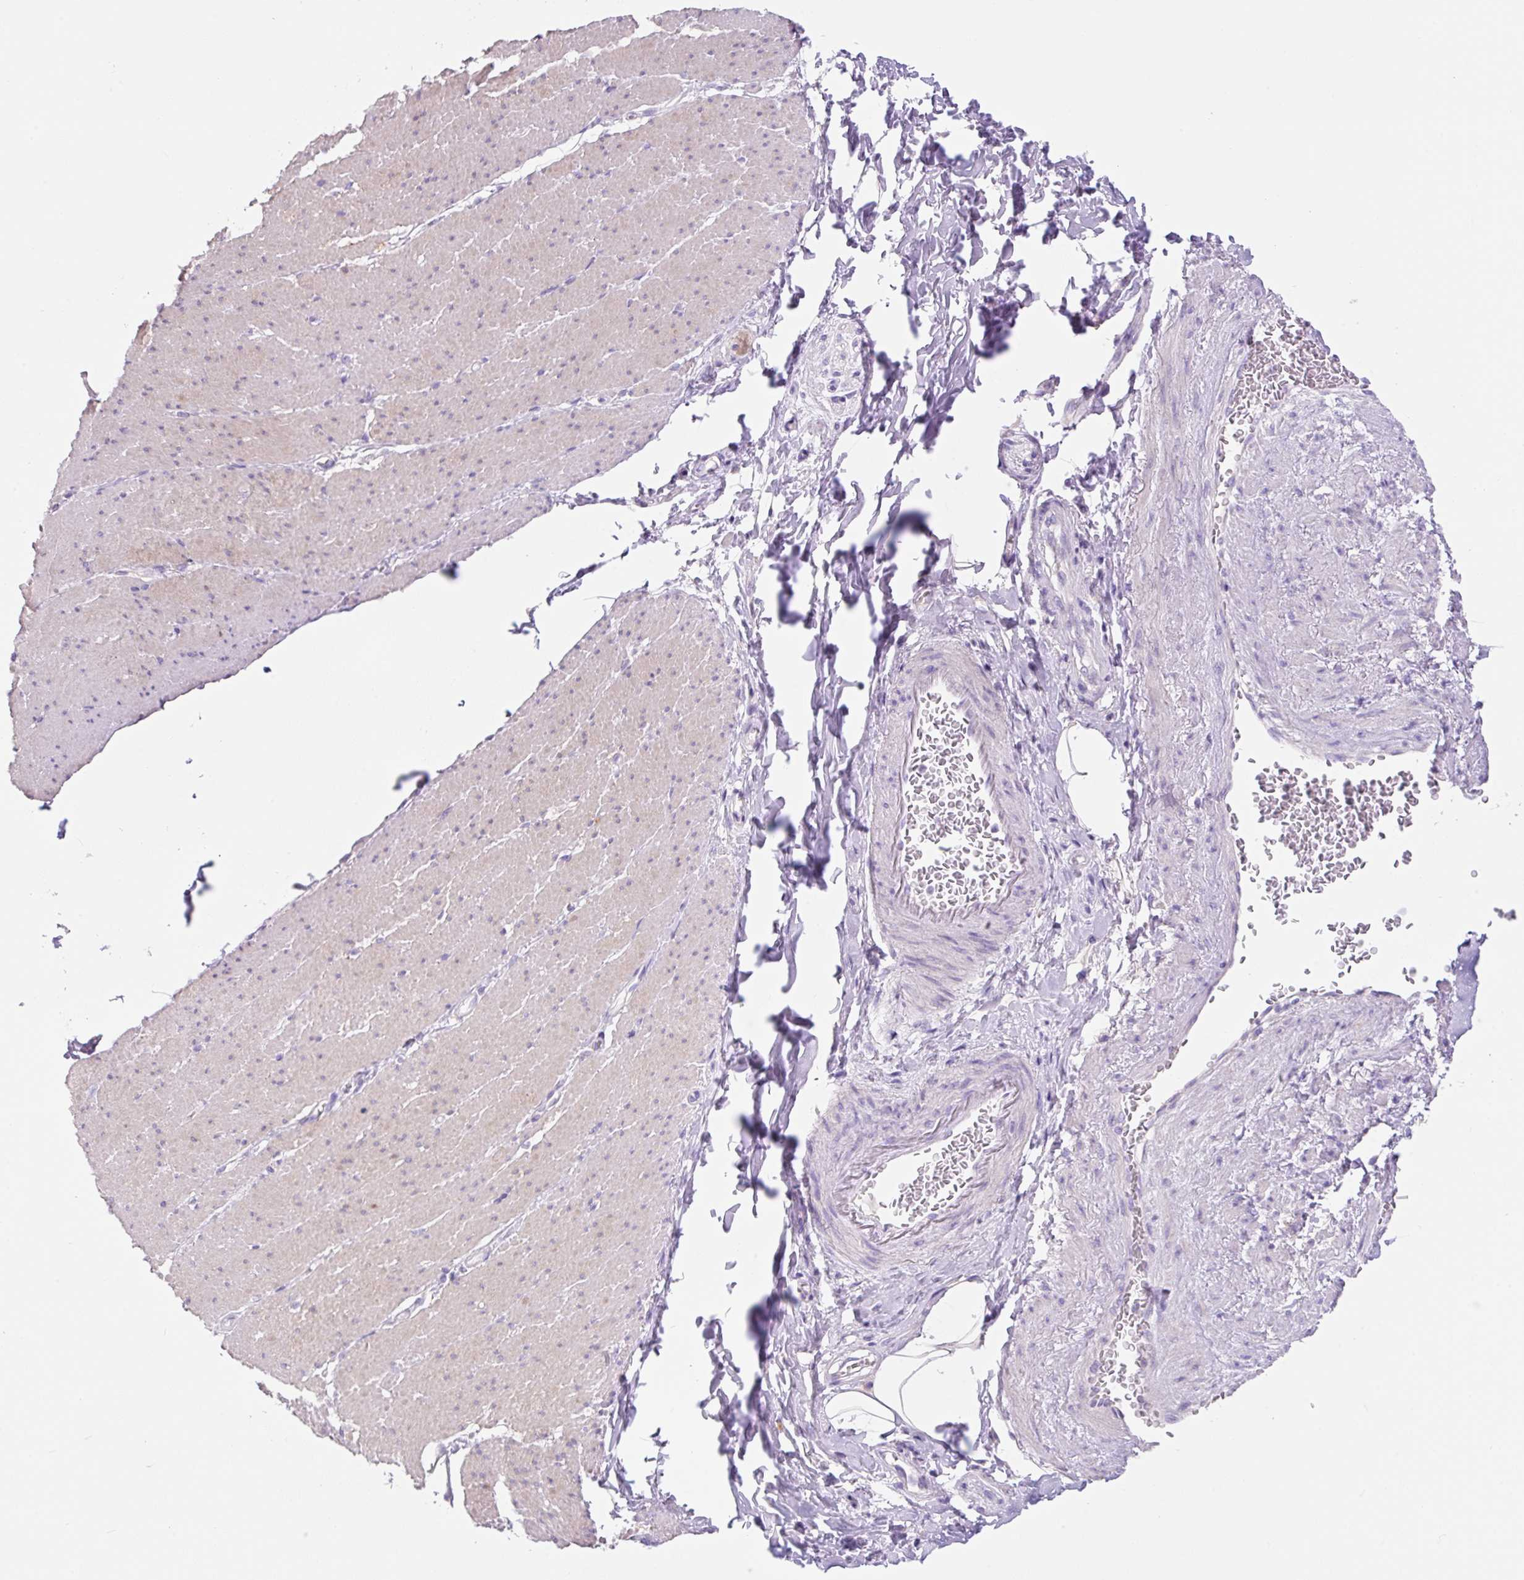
{"staining": {"intensity": "negative", "quantity": "none", "location": "none"}, "tissue": "smooth muscle", "cell_type": "Smooth muscle cells", "image_type": "normal", "snomed": [{"axis": "morphology", "description": "Normal tissue, NOS"}, {"axis": "topography", "description": "Smooth muscle"}, {"axis": "topography", "description": "Rectum"}], "caption": "Image shows no significant protein positivity in smooth muscle cells of unremarkable smooth muscle. (IHC, brightfield microscopy, high magnification).", "gene": "NDST3", "patient": {"sex": "male", "age": 53}}